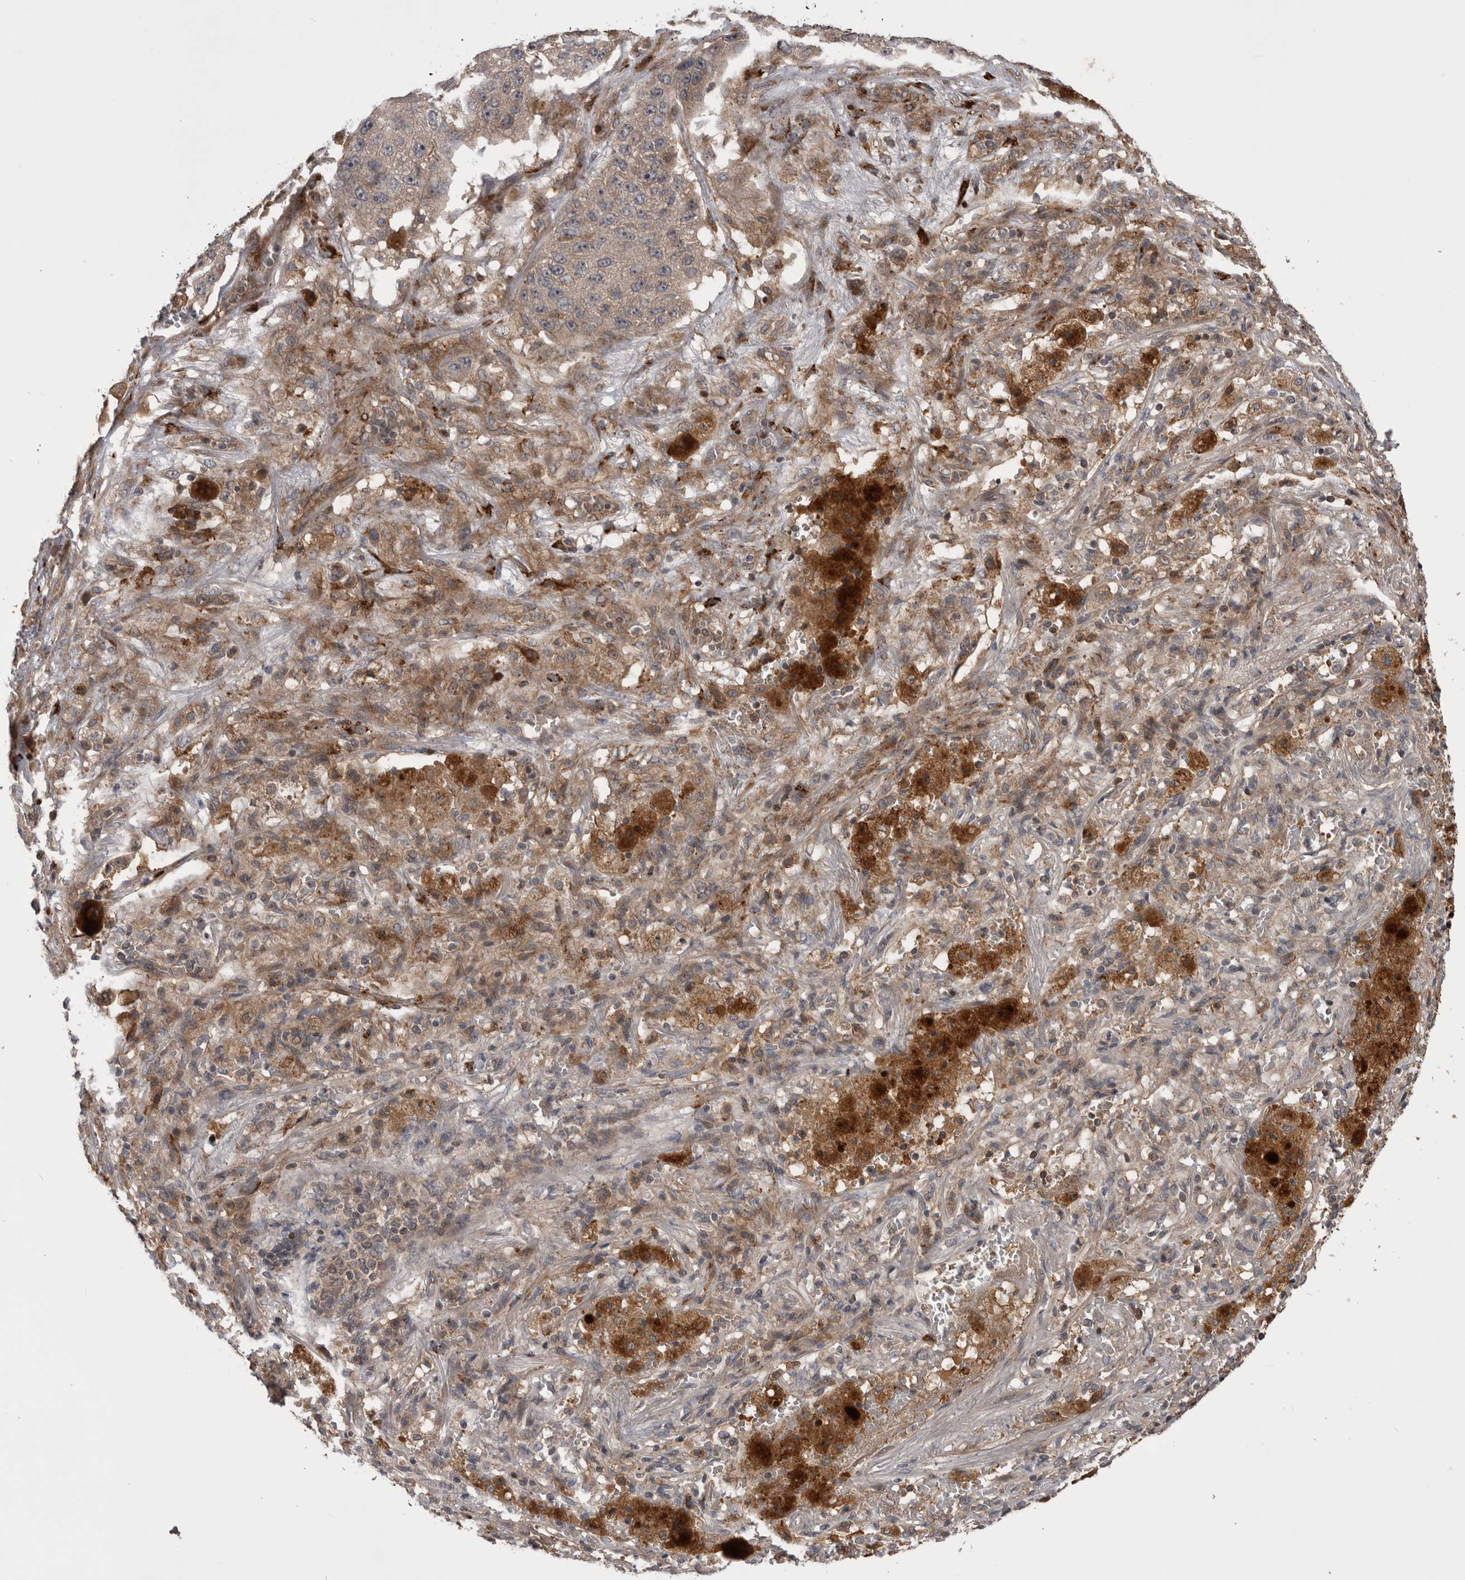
{"staining": {"intensity": "moderate", "quantity": "<25%", "location": "cytoplasmic/membranous"}, "tissue": "lung cancer", "cell_type": "Tumor cells", "image_type": "cancer", "snomed": [{"axis": "morphology", "description": "Squamous cell carcinoma, NOS"}, {"axis": "topography", "description": "Lung"}], "caption": "Lung cancer (squamous cell carcinoma) stained for a protein reveals moderate cytoplasmic/membranous positivity in tumor cells.", "gene": "RAB3GAP2", "patient": {"sex": "male", "age": 61}}